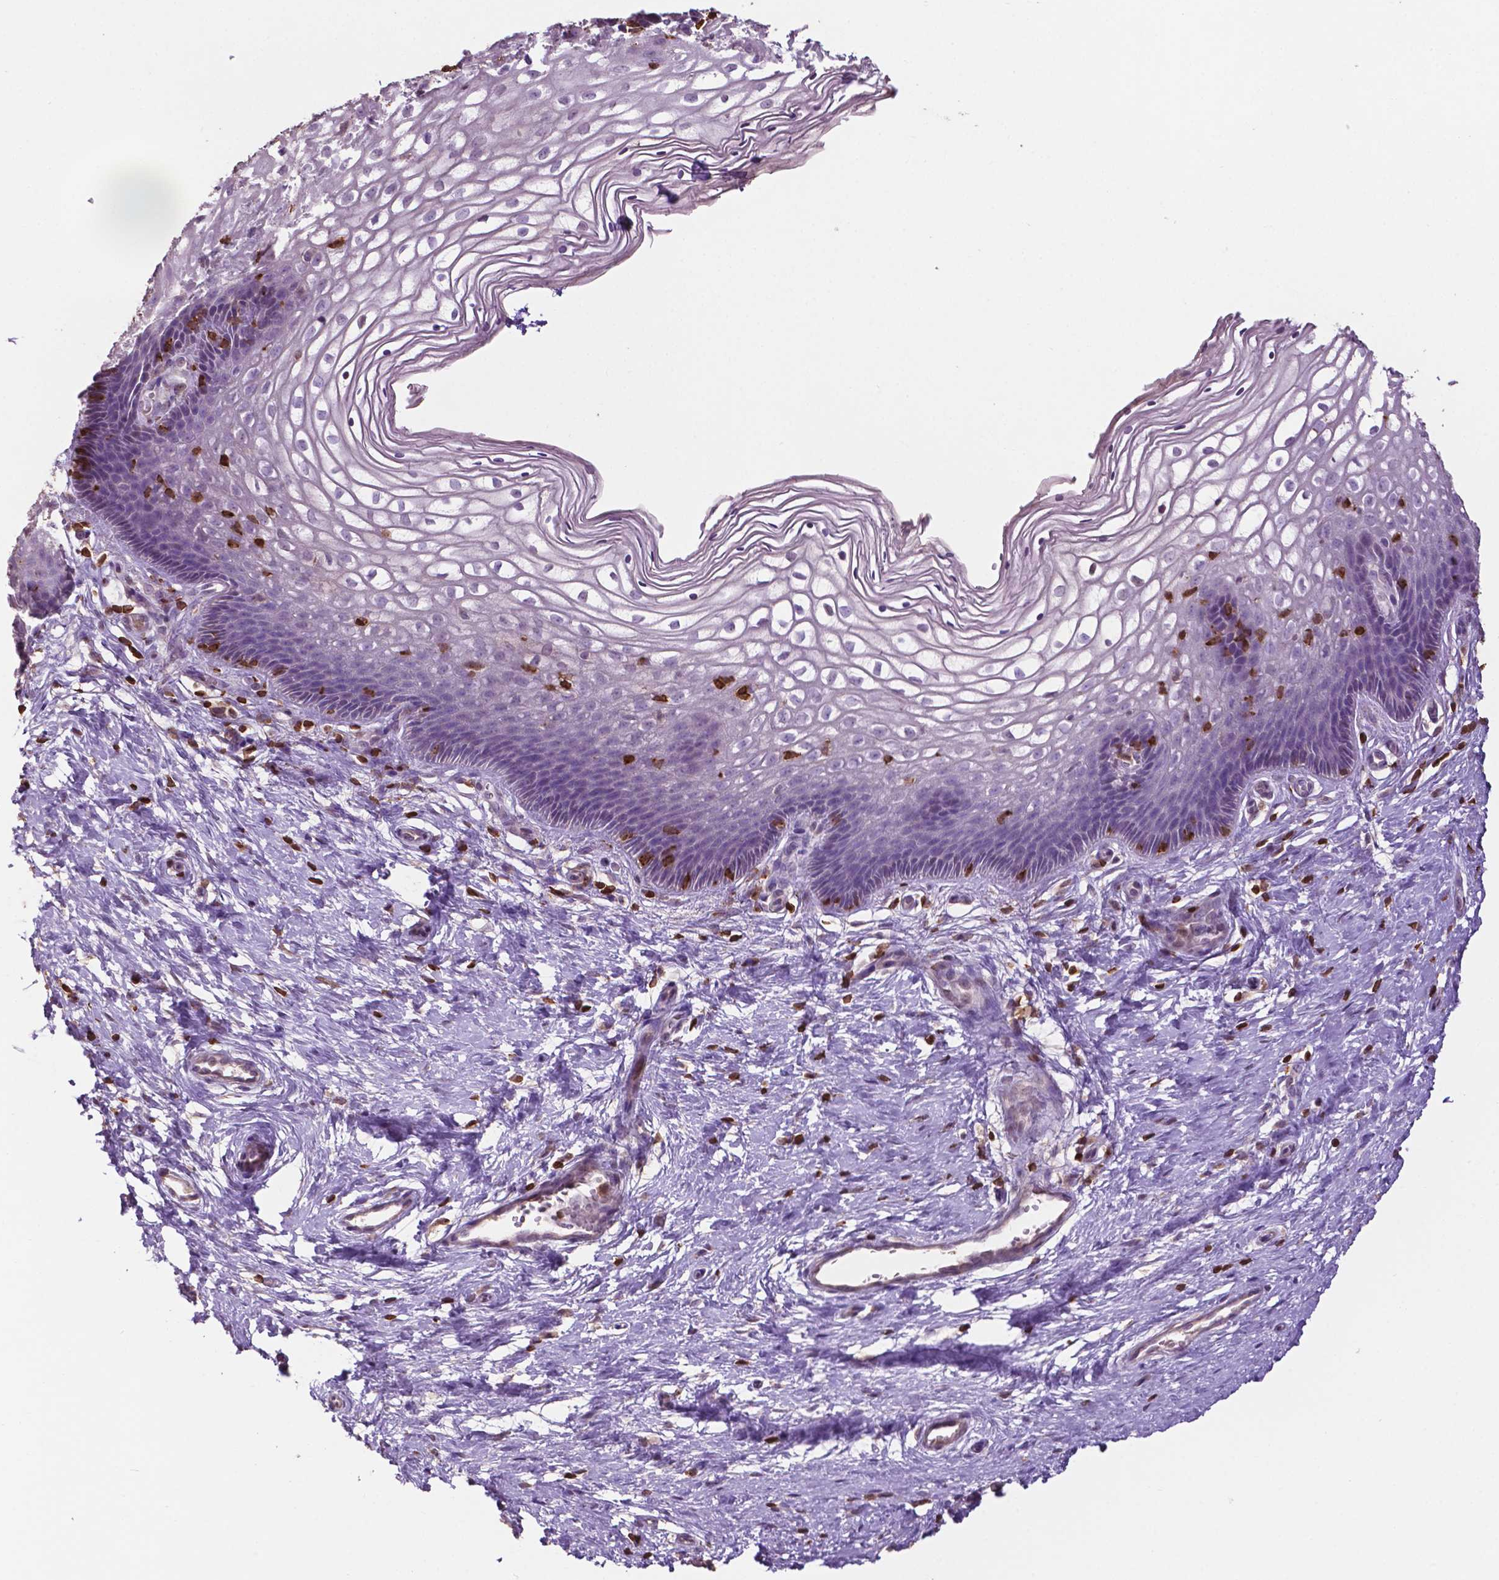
{"staining": {"intensity": "negative", "quantity": "none", "location": "none"}, "tissue": "cervix", "cell_type": "Glandular cells", "image_type": "normal", "snomed": [{"axis": "morphology", "description": "Normal tissue, NOS"}, {"axis": "topography", "description": "Cervix"}], "caption": "A photomicrograph of cervix stained for a protein reveals no brown staining in glandular cells. (Stains: DAB IHC with hematoxylin counter stain, Microscopy: brightfield microscopy at high magnification).", "gene": "TBC1D10C", "patient": {"sex": "female", "age": 34}}